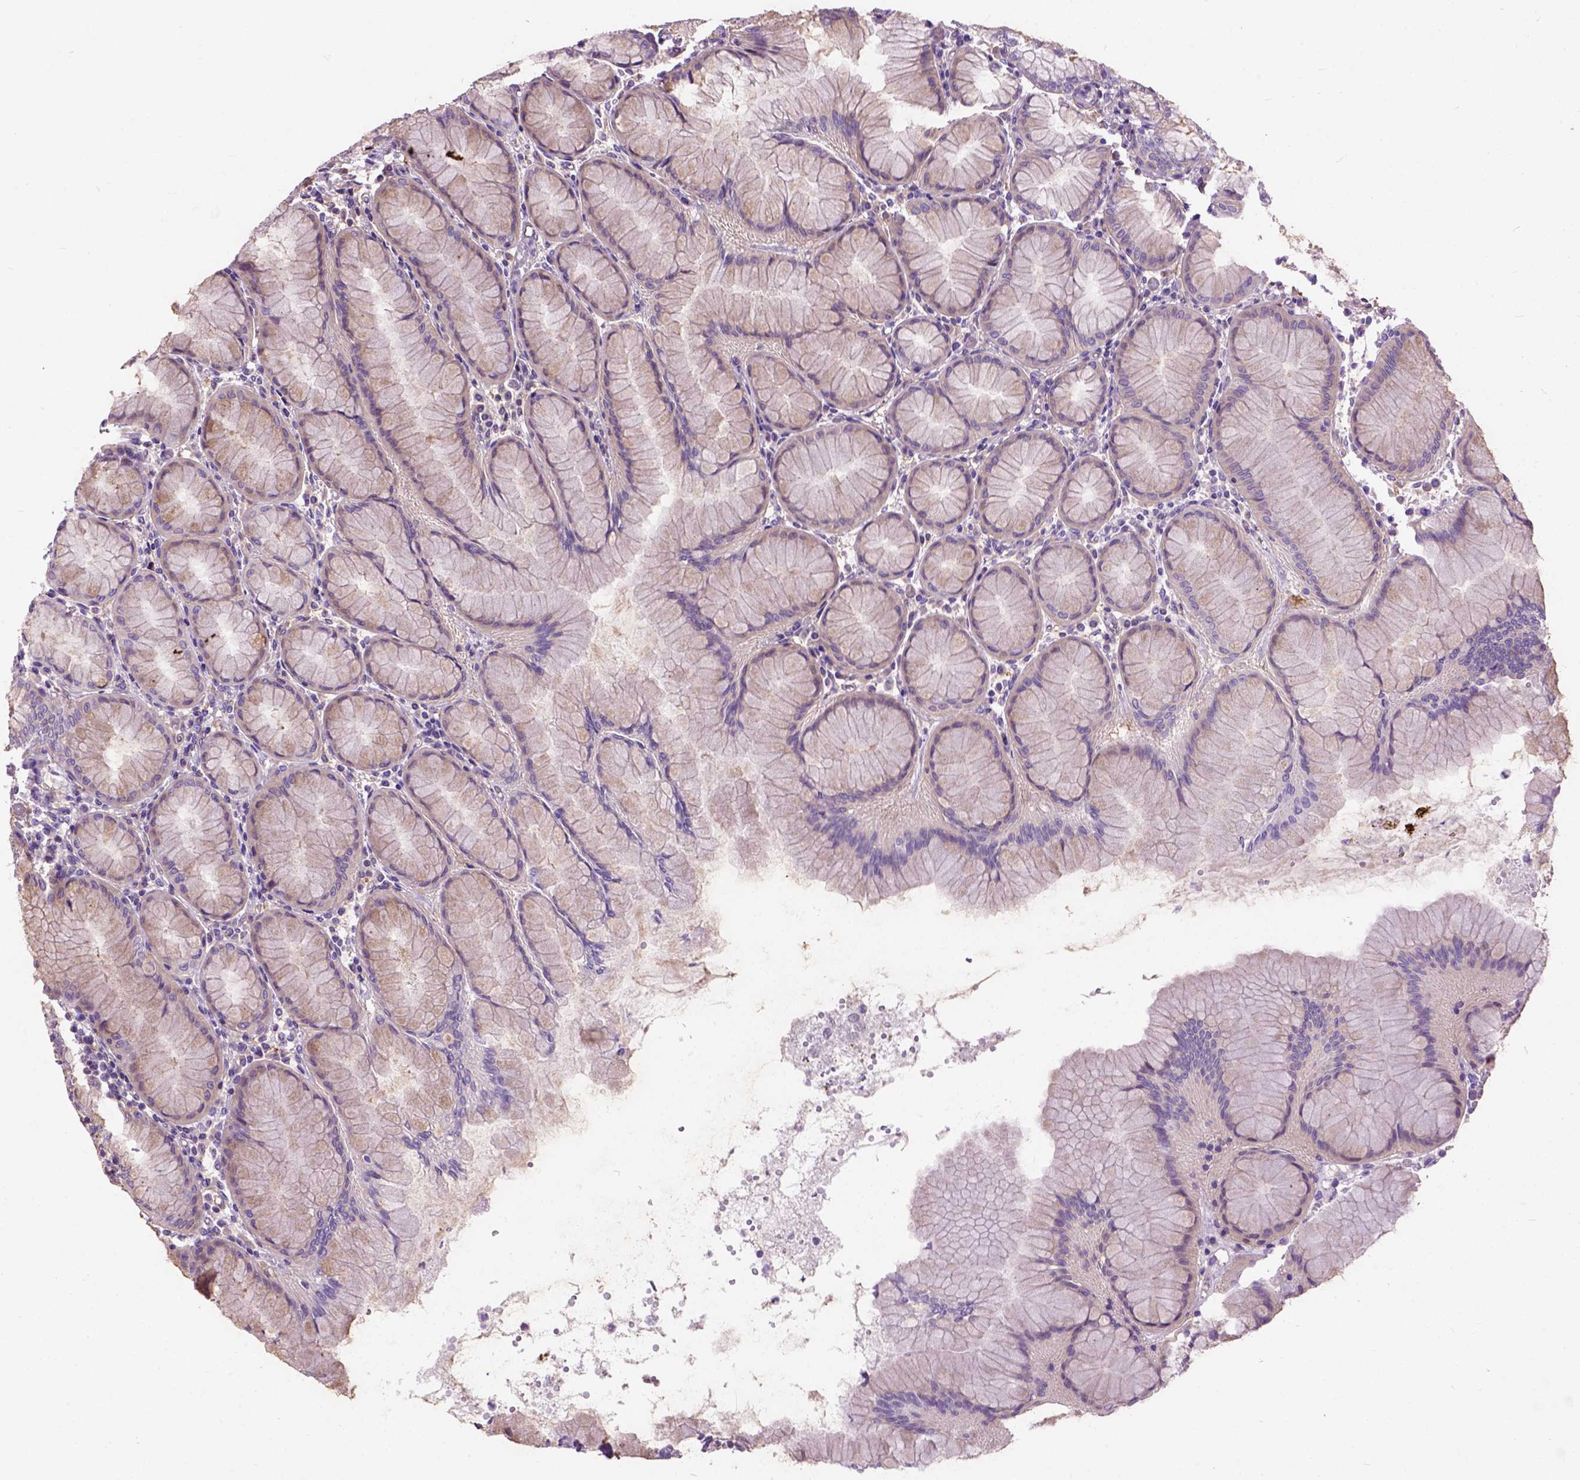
{"staining": {"intensity": "weak", "quantity": "<25%", "location": "cytoplasmic/membranous"}, "tissue": "stomach", "cell_type": "Glandular cells", "image_type": "normal", "snomed": [{"axis": "morphology", "description": "Normal tissue, NOS"}, {"axis": "topography", "description": "Stomach"}], "caption": "Unremarkable stomach was stained to show a protein in brown. There is no significant staining in glandular cells. The staining is performed using DAB brown chromogen with nuclei counter-stained in using hematoxylin.", "gene": "SEMA4F", "patient": {"sex": "female", "age": 57}}